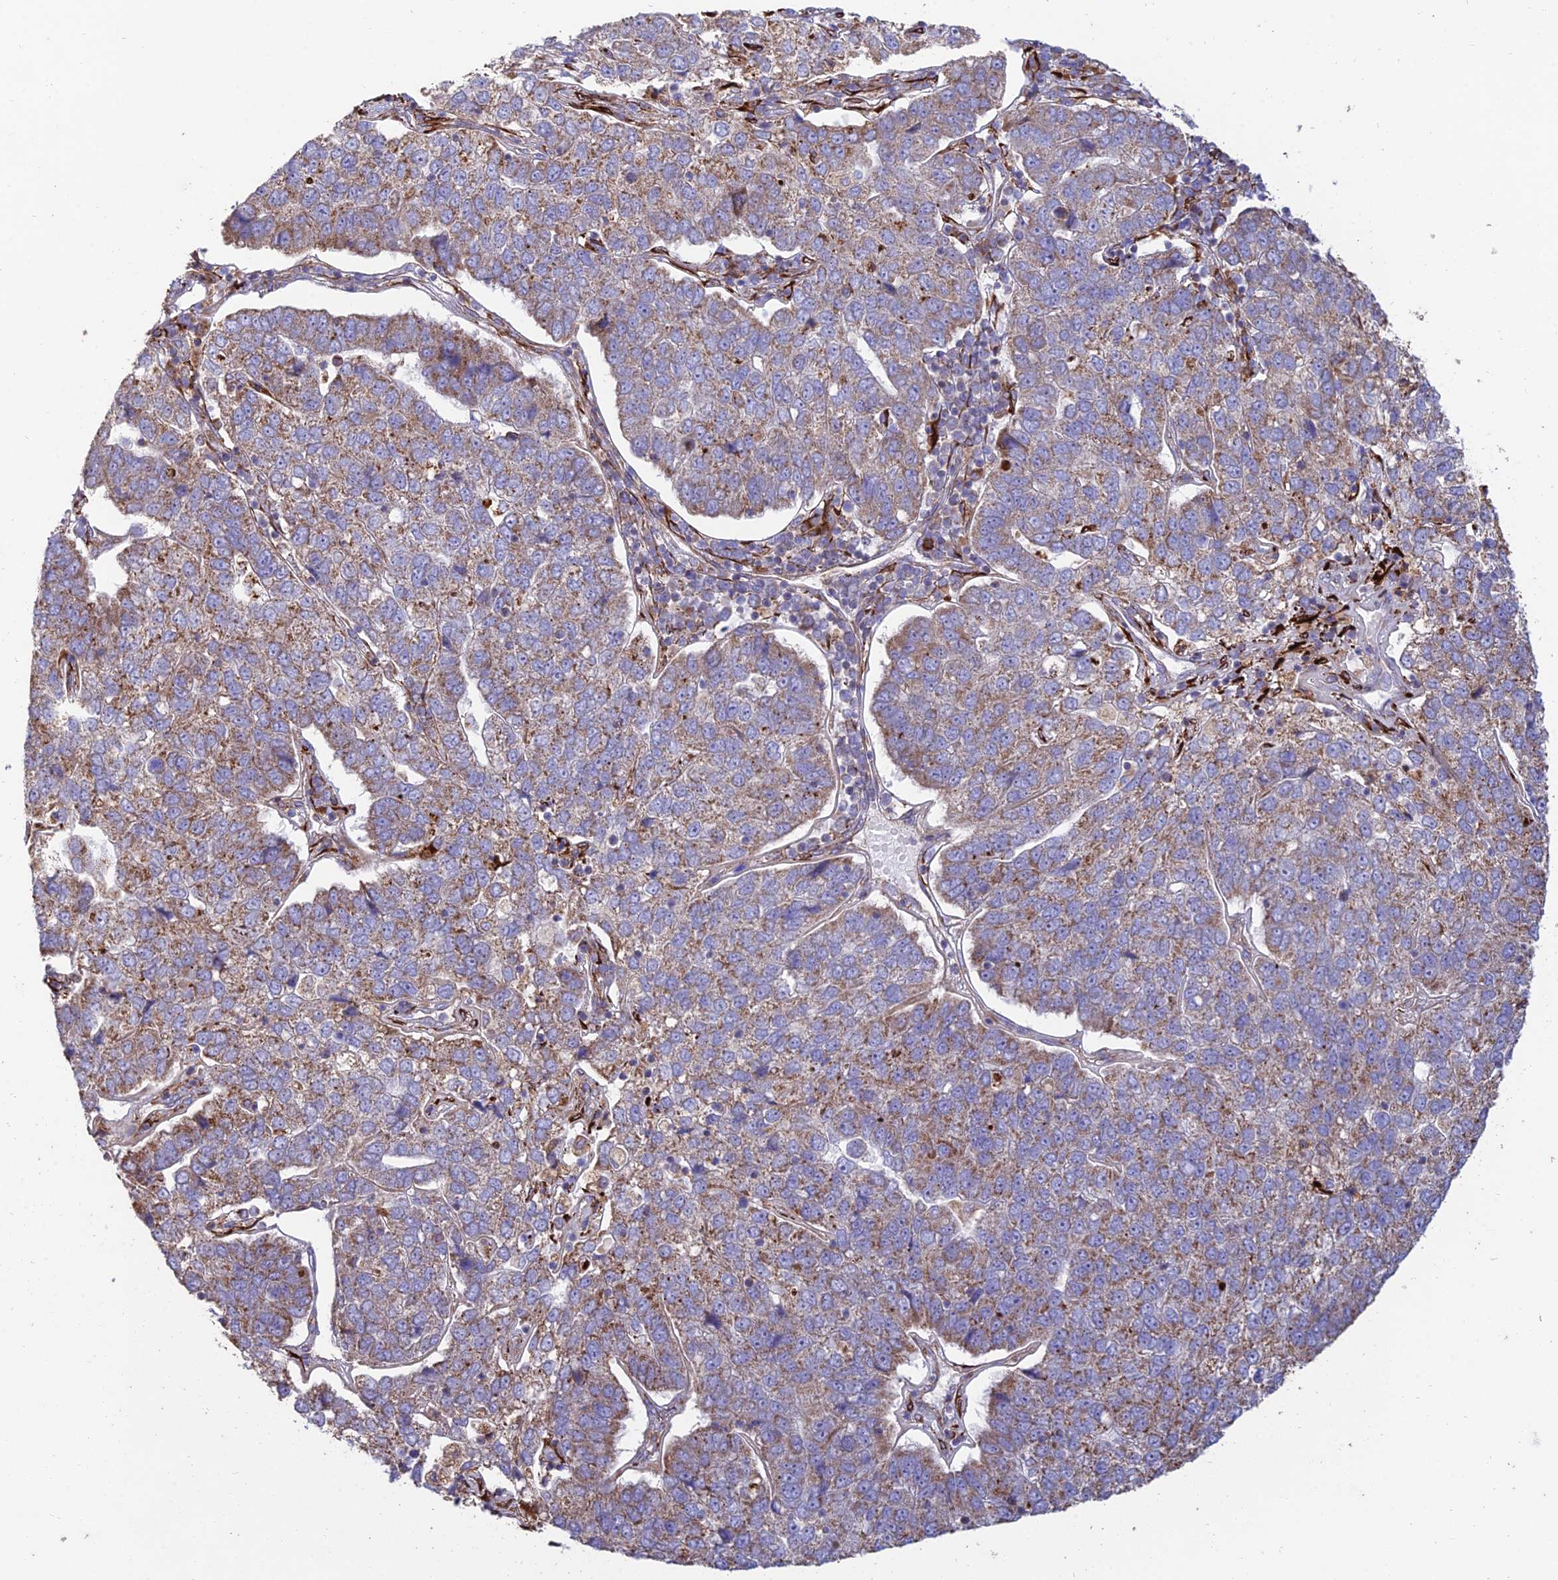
{"staining": {"intensity": "moderate", "quantity": "25%-75%", "location": "cytoplasmic/membranous"}, "tissue": "pancreatic cancer", "cell_type": "Tumor cells", "image_type": "cancer", "snomed": [{"axis": "morphology", "description": "Adenocarcinoma, NOS"}, {"axis": "topography", "description": "Pancreas"}], "caption": "There is medium levels of moderate cytoplasmic/membranous expression in tumor cells of pancreatic cancer, as demonstrated by immunohistochemical staining (brown color).", "gene": "RCN3", "patient": {"sex": "female", "age": 61}}